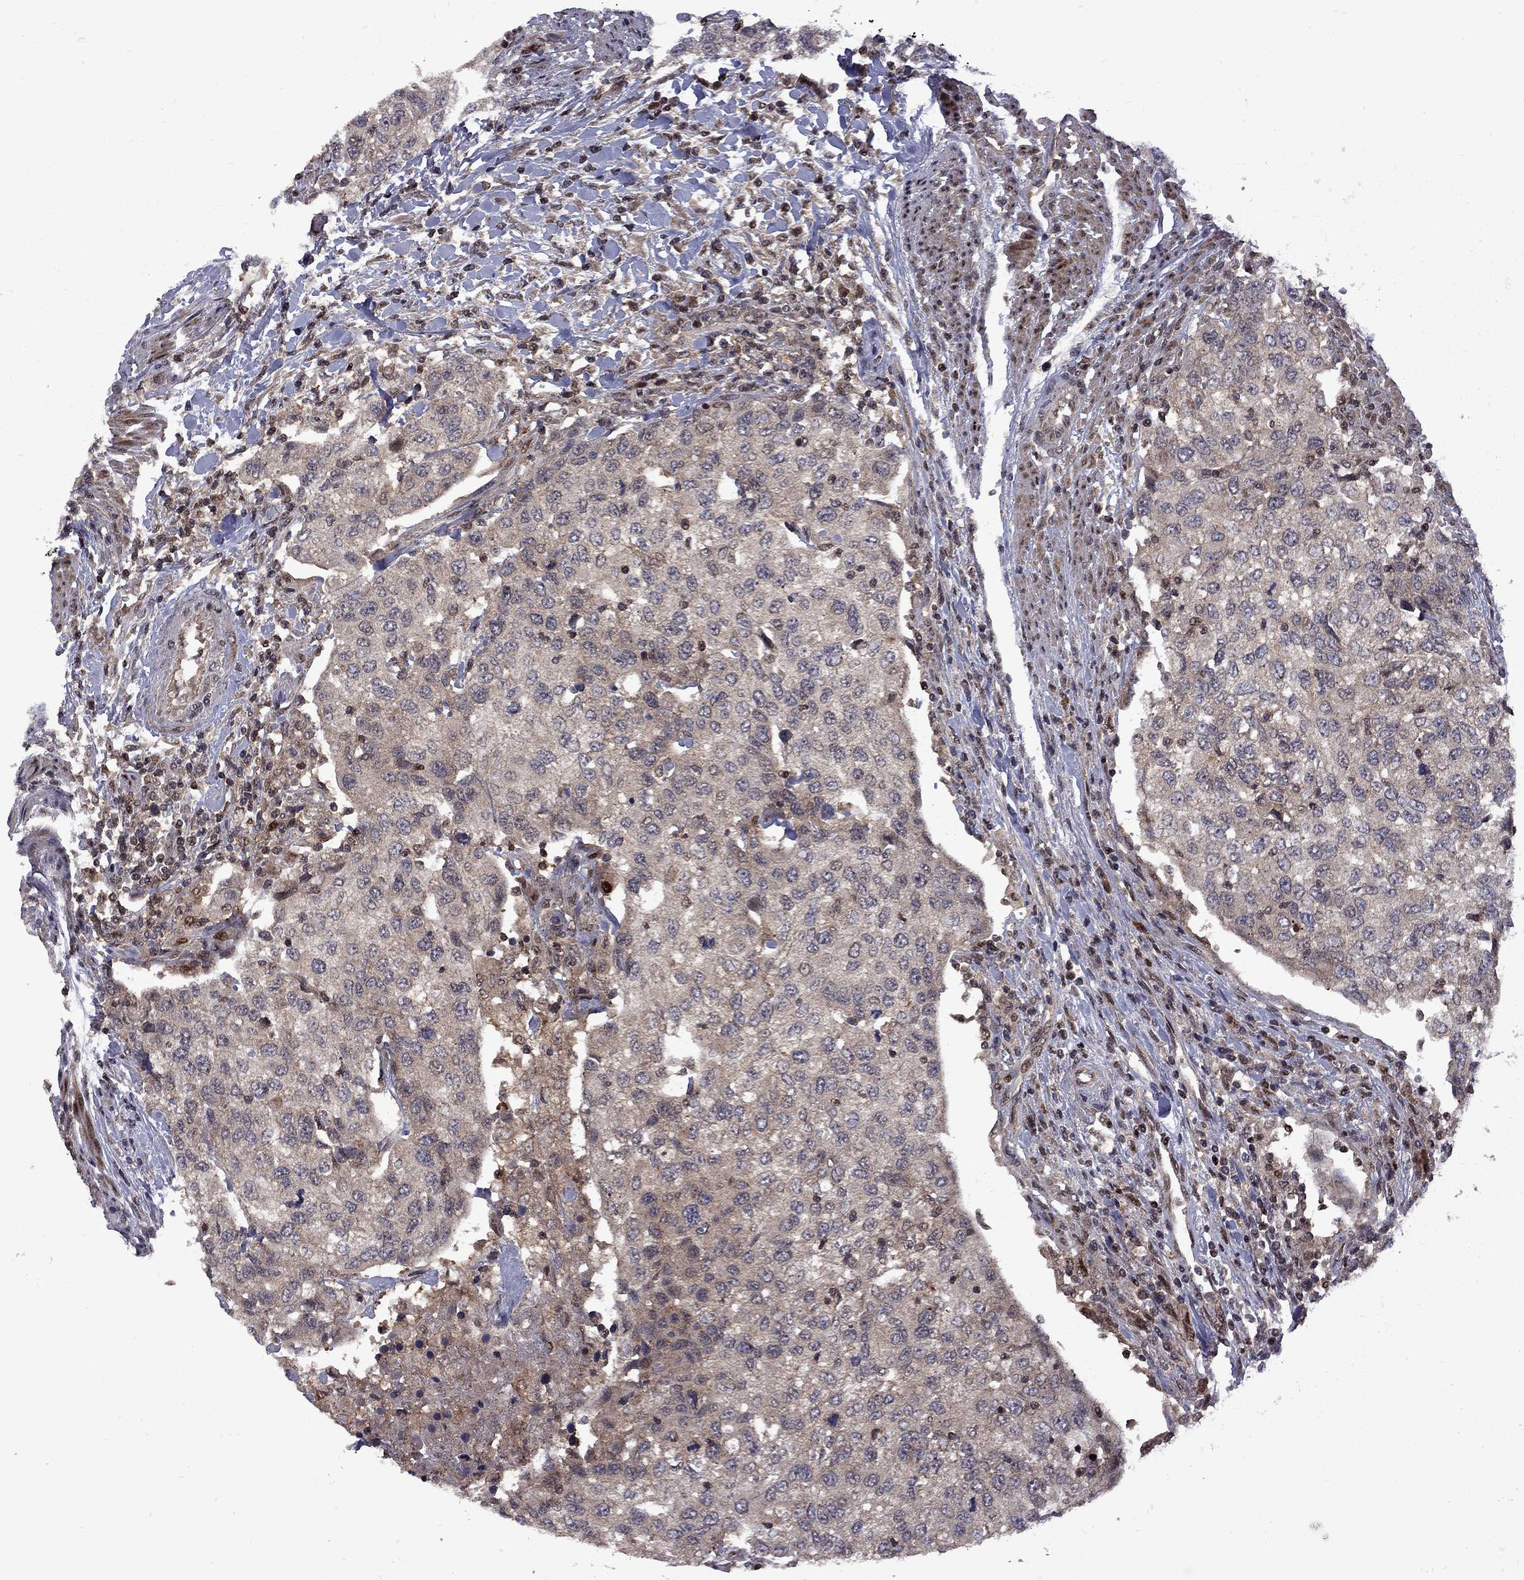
{"staining": {"intensity": "weak", "quantity": "<25%", "location": "cytoplasmic/membranous"}, "tissue": "urothelial cancer", "cell_type": "Tumor cells", "image_type": "cancer", "snomed": [{"axis": "morphology", "description": "Urothelial carcinoma, High grade"}, {"axis": "topography", "description": "Urinary bladder"}], "caption": "Protein analysis of urothelial cancer shows no significant positivity in tumor cells. The staining was performed using DAB to visualize the protein expression in brown, while the nuclei were stained in blue with hematoxylin (Magnification: 20x).", "gene": "IPP", "patient": {"sex": "female", "age": 78}}